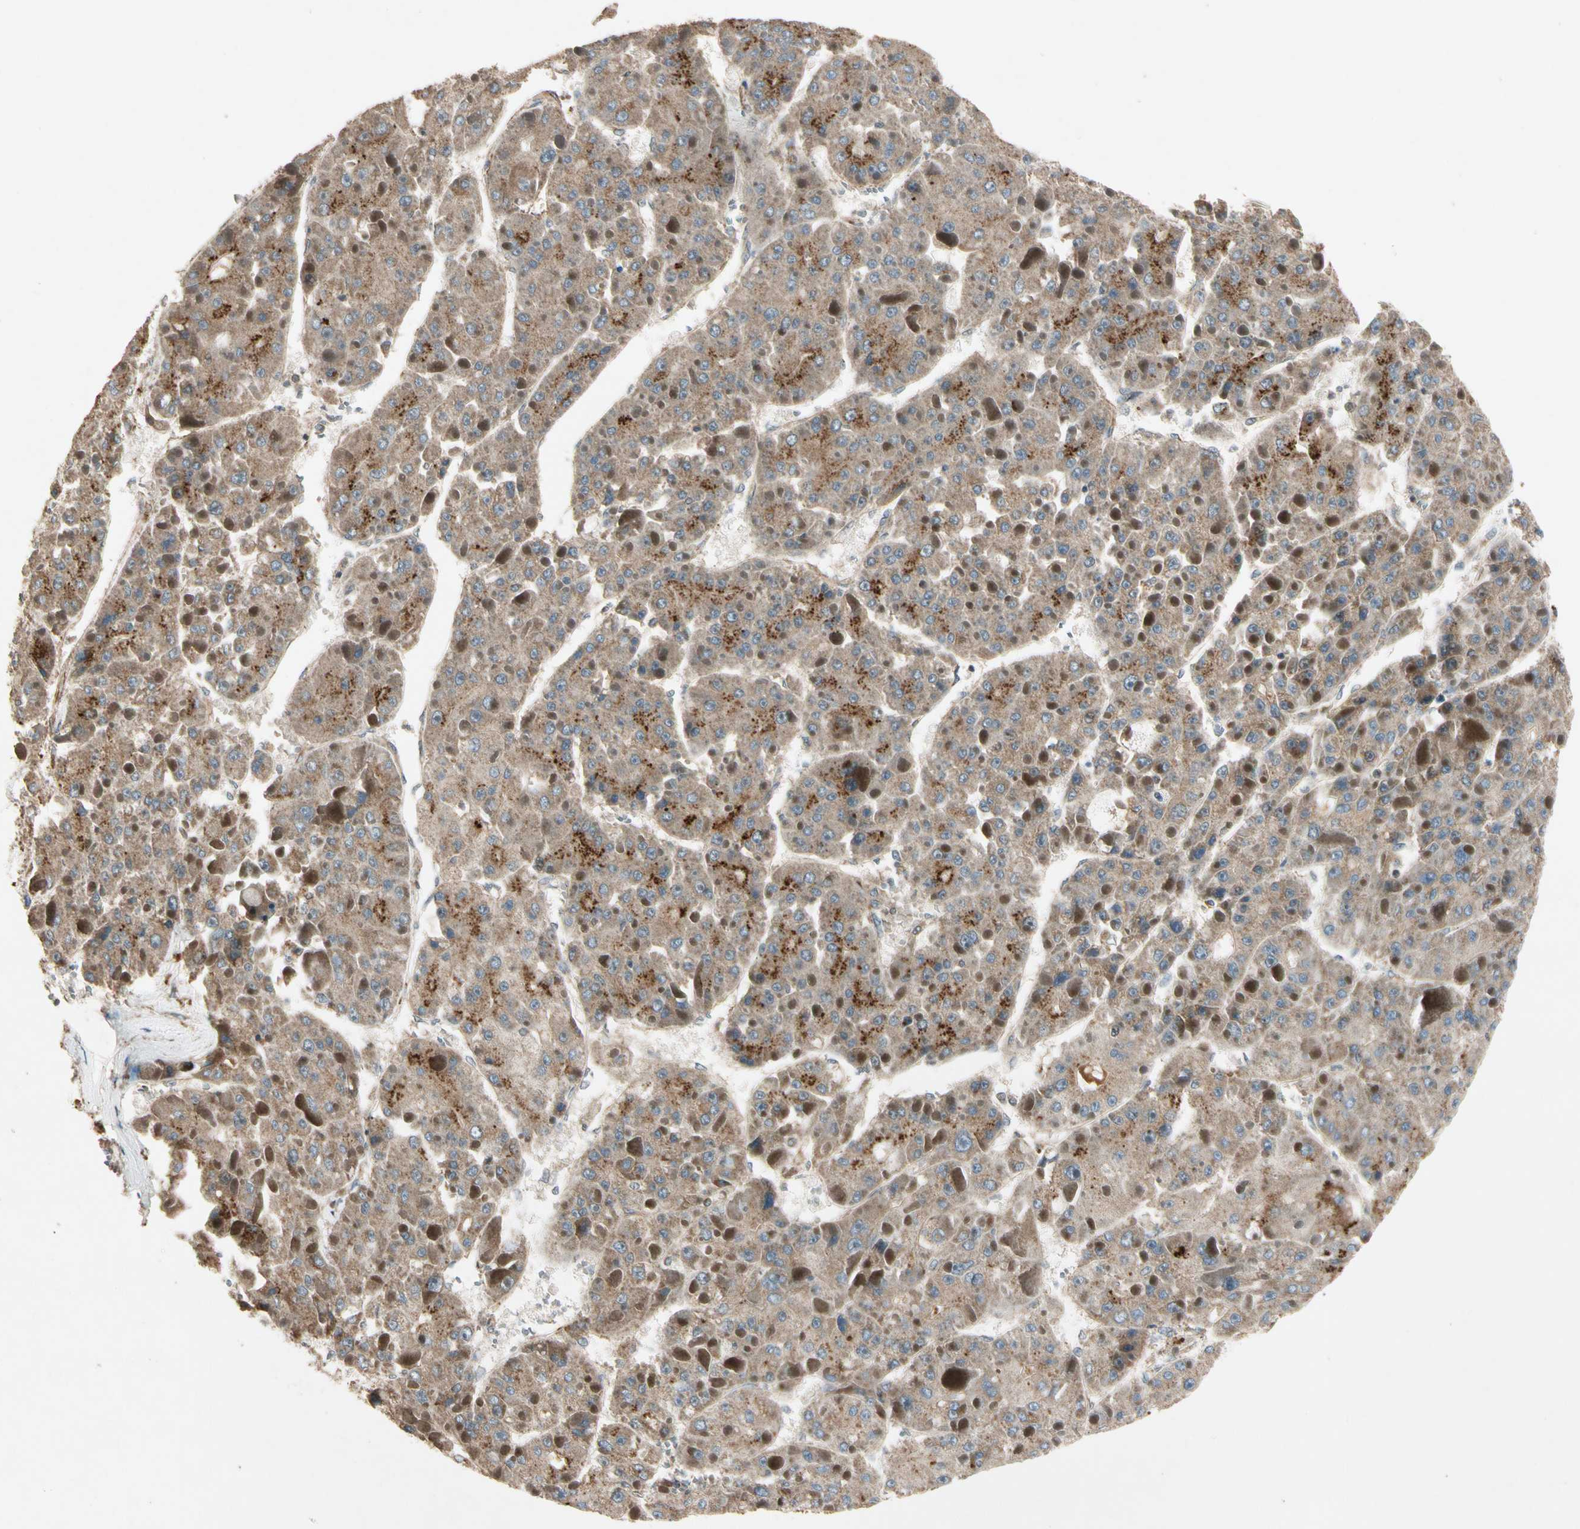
{"staining": {"intensity": "moderate", "quantity": ">75%", "location": "cytoplasmic/membranous"}, "tissue": "liver cancer", "cell_type": "Tumor cells", "image_type": "cancer", "snomed": [{"axis": "morphology", "description": "Carcinoma, Hepatocellular, NOS"}, {"axis": "topography", "description": "Liver"}], "caption": "Approximately >75% of tumor cells in liver cancer show moderate cytoplasmic/membranous protein staining as visualized by brown immunohistochemical staining.", "gene": "GCK", "patient": {"sex": "female", "age": 73}}